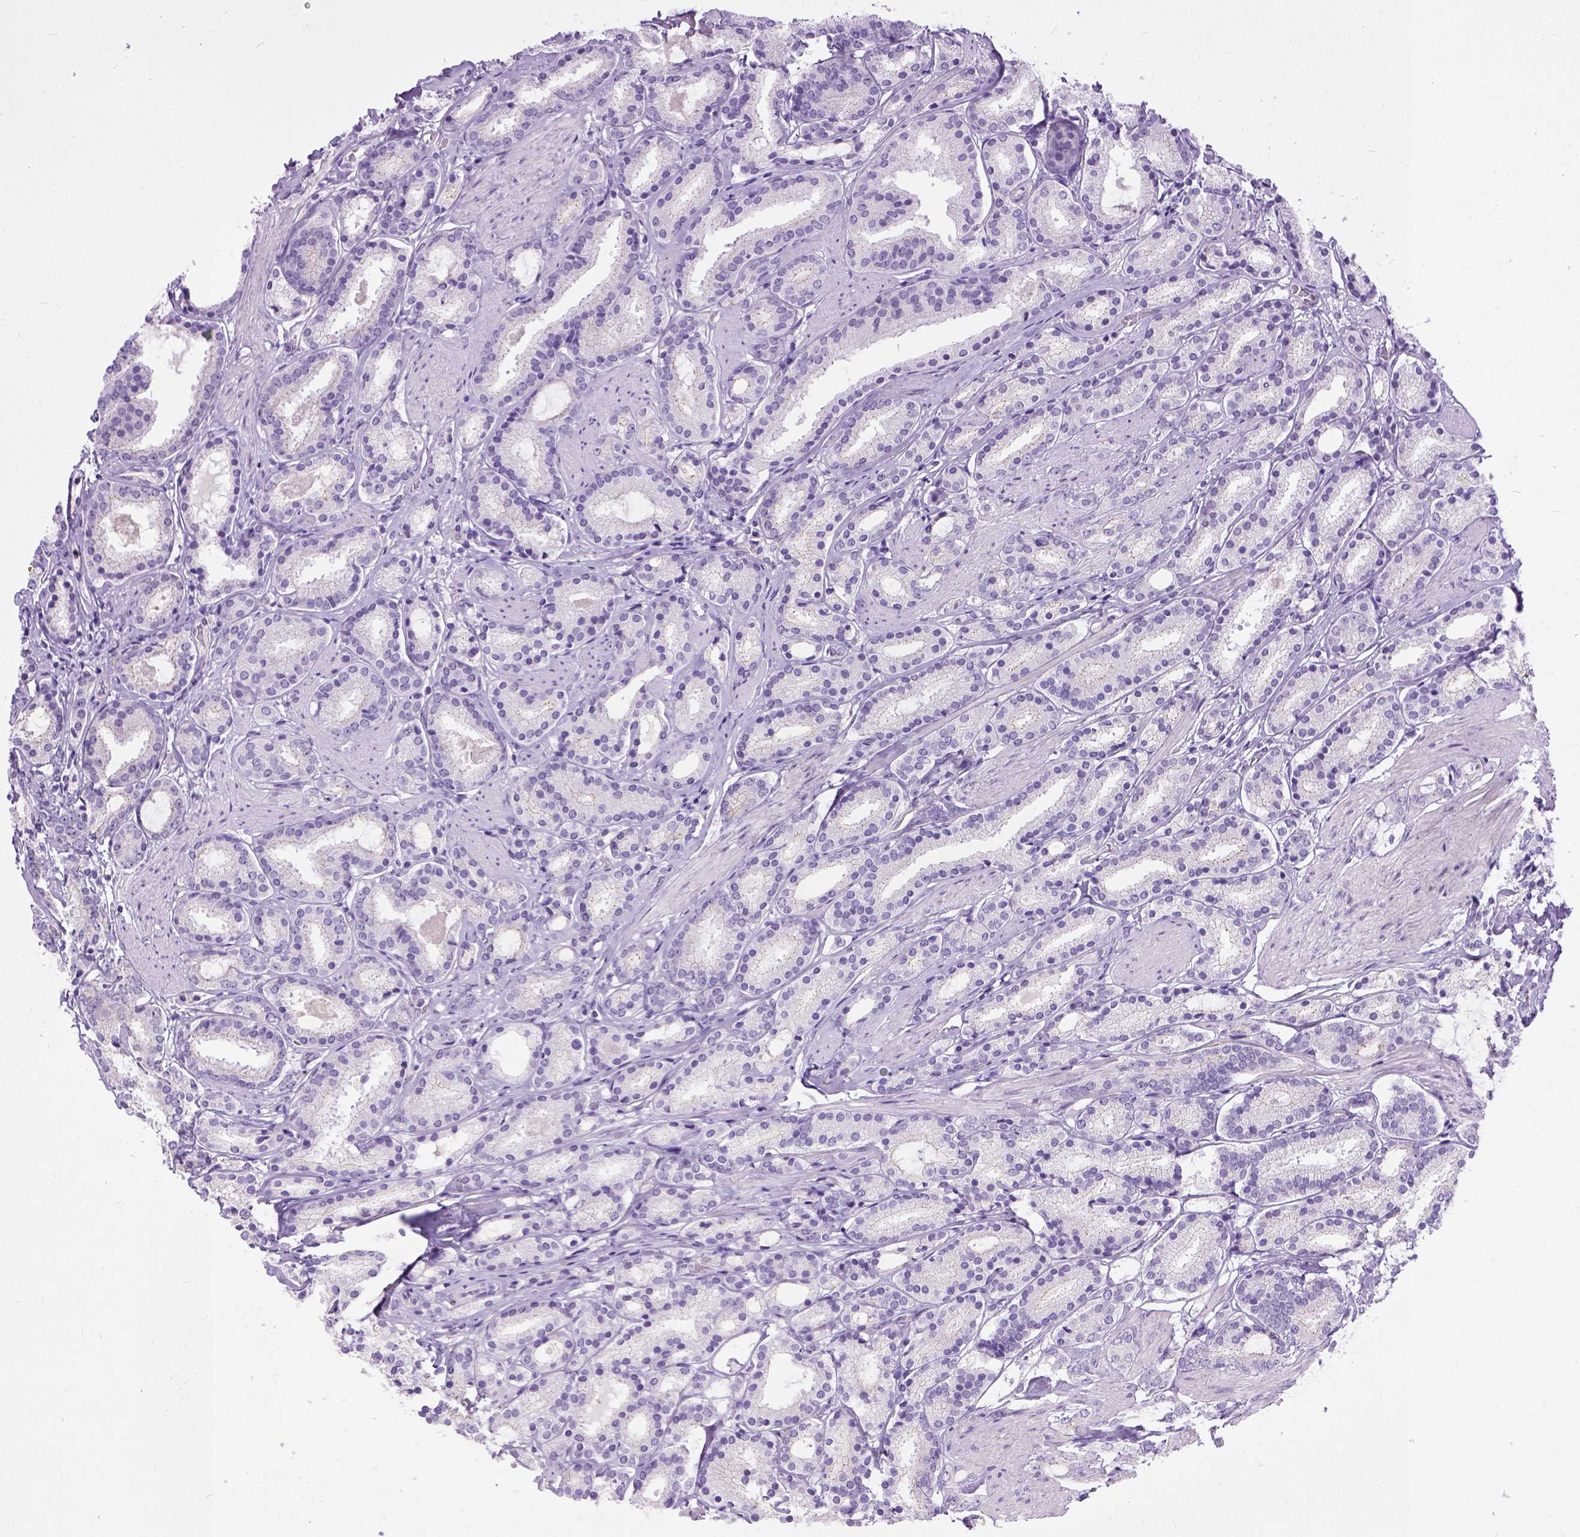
{"staining": {"intensity": "negative", "quantity": "none", "location": "none"}, "tissue": "prostate cancer", "cell_type": "Tumor cells", "image_type": "cancer", "snomed": [{"axis": "morphology", "description": "Adenocarcinoma, High grade"}, {"axis": "topography", "description": "Prostate"}], "caption": "Adenocarcinoma (high-grade) (prostate) was stained to show a protein in brown. There is no significant positivity in tumor cells. The staining is performed using DAB brown chromogen with nuclei counter-stained in using hematoxylin.", "gene": "ADGRF1", "patient": {"sex": "male", "age": 63}}